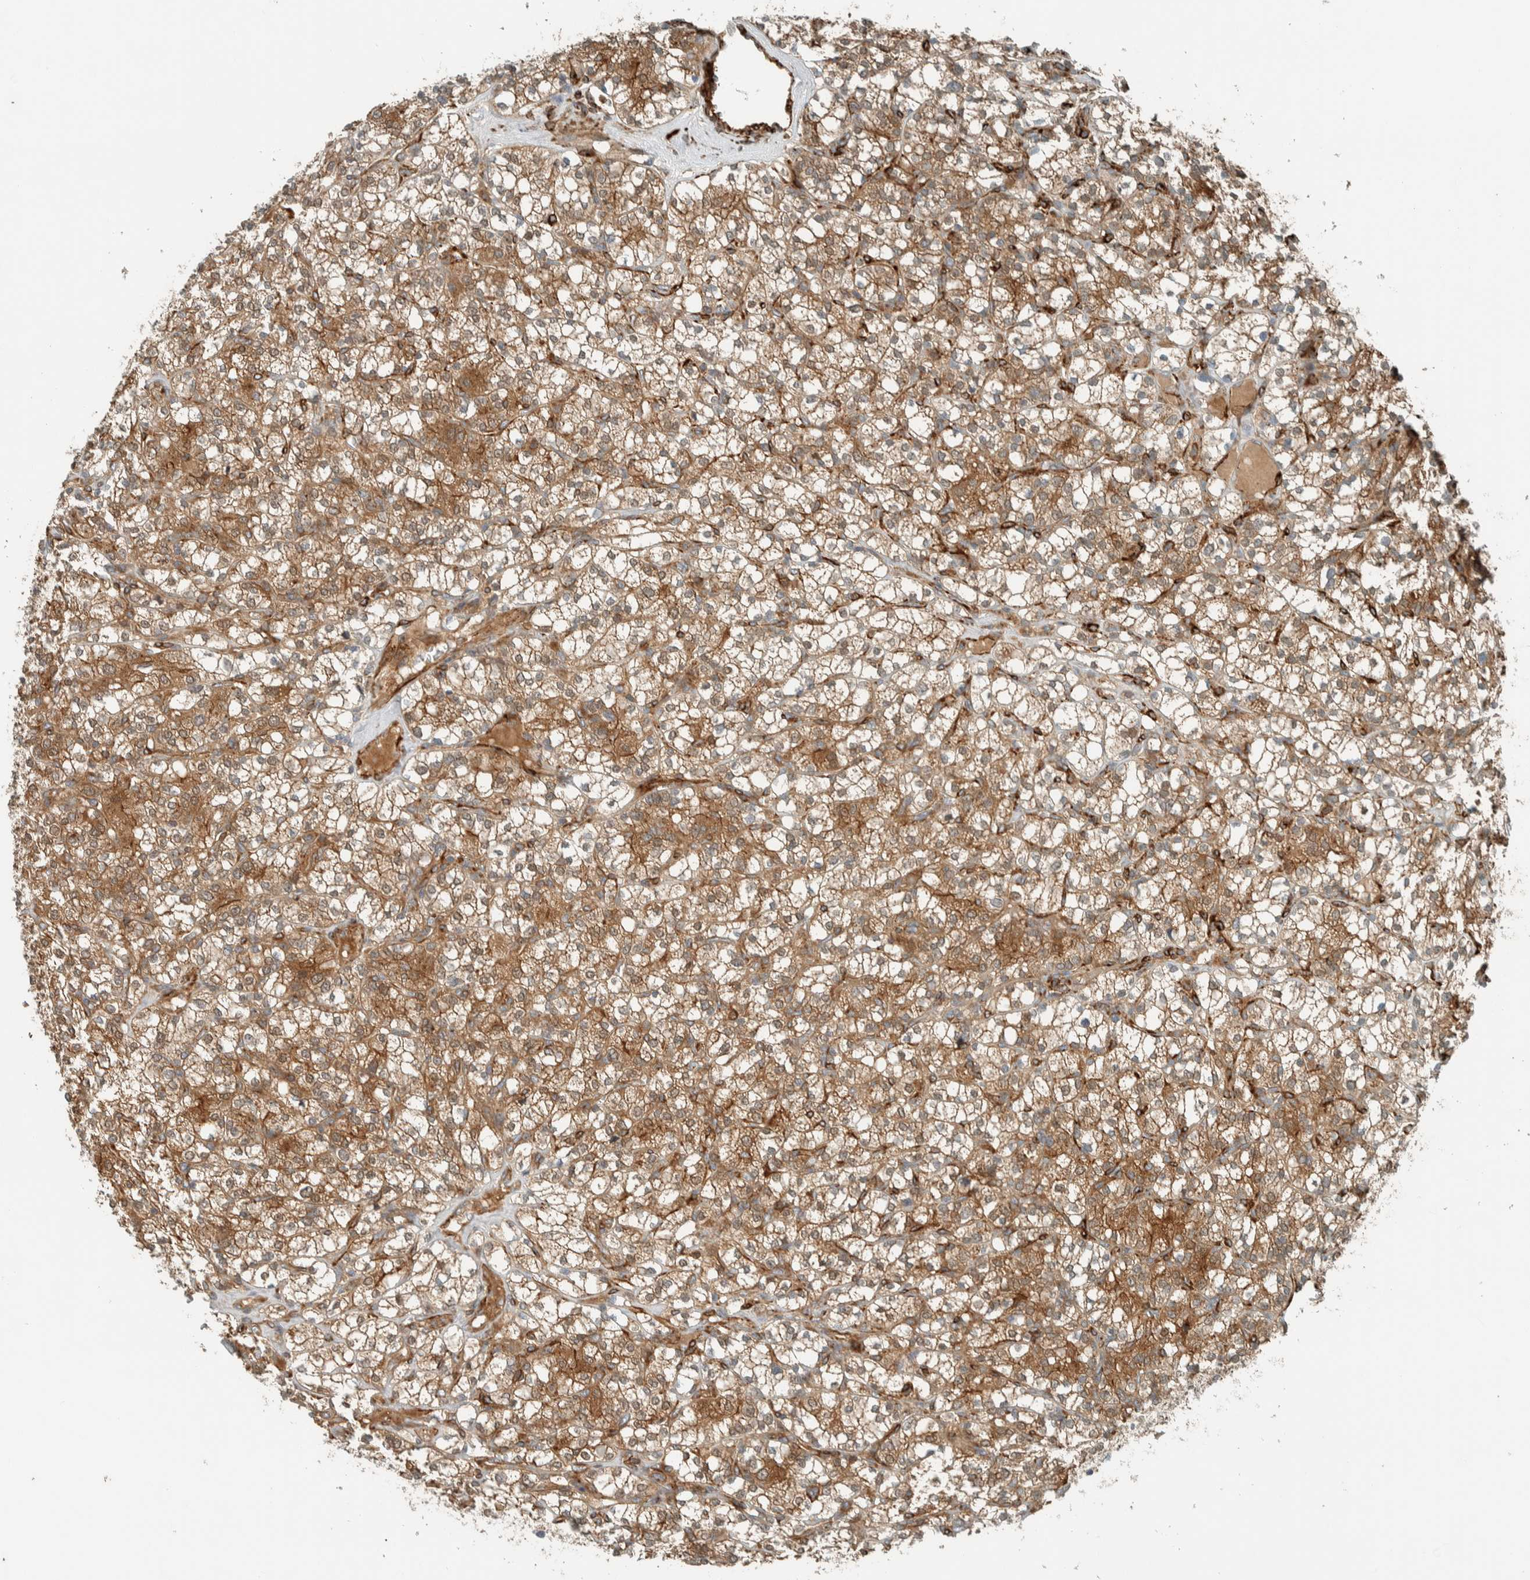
{"staining": {"intensity": "moderate", "quantity": "25%-75%", "location": "cytoplasmic/membranous"}, "tissue": "renal cancer", "cell_type": "Tumor cells", "image_type": "cancer", "snomed": [{"axis": "morphology", "description": "Adenocarcinoma, NOS"}, {"axis": "topography", "description": "Kidney"}], "caption": "Protein expression analysis of renal adenocarcinoma exhibits moderate cytoplasmic/membranous staining in approximately 25%-75% of tumor cells. Using DAB (3,3'-diaminobenzidine) (brown) and hematoxylin (blue) stains, captured at high magnification using brightfield microscopy.", "gene": "EXOC7", "patient": {"sex": "male", "age": 77}}